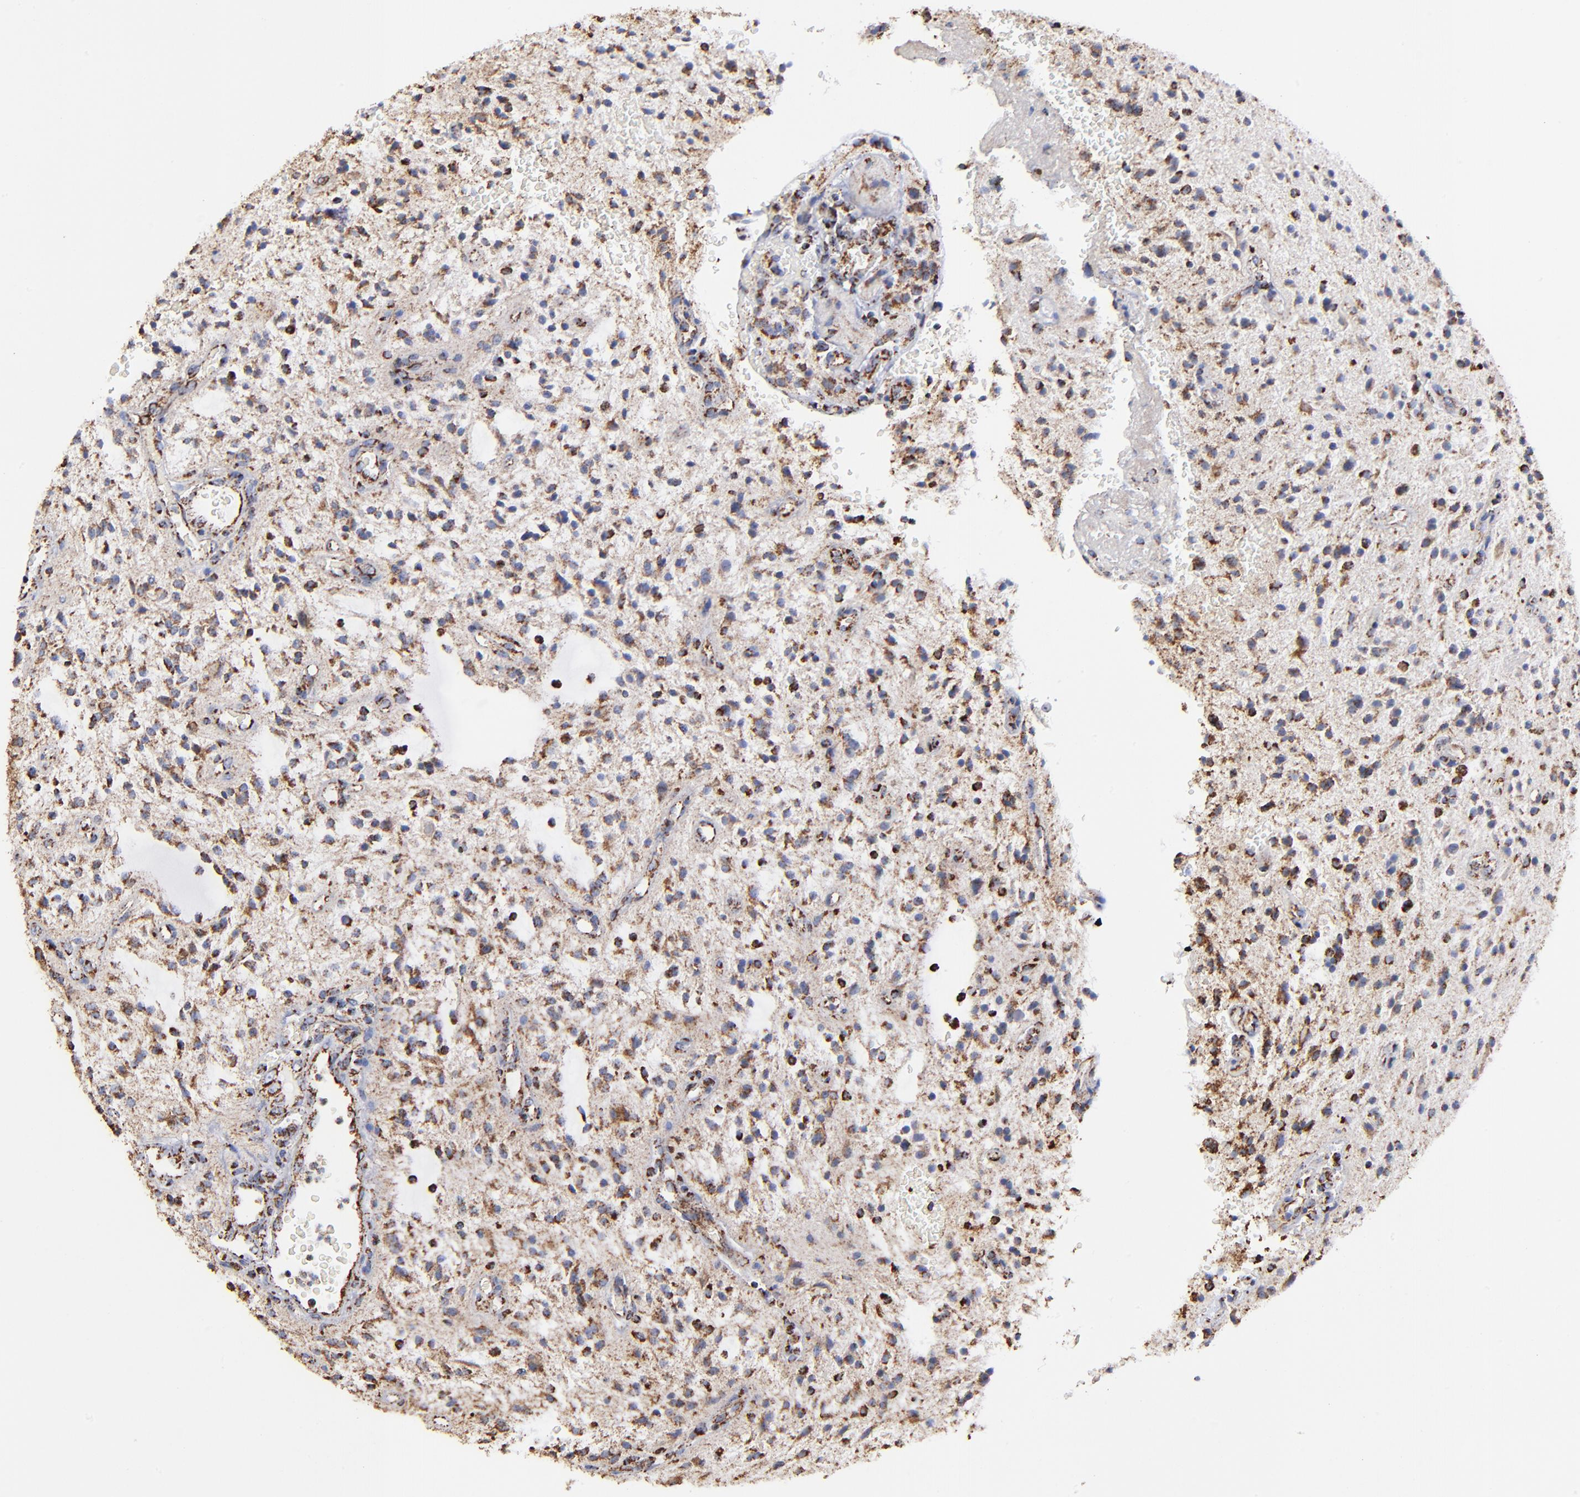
{"staining": {"intensity": "strong", "quantity": "25%-75%", "location": "cytoplasmic/membranous"}, "tissue": "glioma", "cell_type": "Tumor cells", "image_type": "cancer", "snomed": [{"axis": "morphology", "description": "Glioma, malignant, NOS"}, {"axis": "topography", "description": "Cerebellum"}], "caption": "Glioma tissue displays strong cytoplasmic/membranous expression in approximately 25%-75% of tumor cells", "gene": "PHB1", "patient": {"sex": "female", "age": 10}}